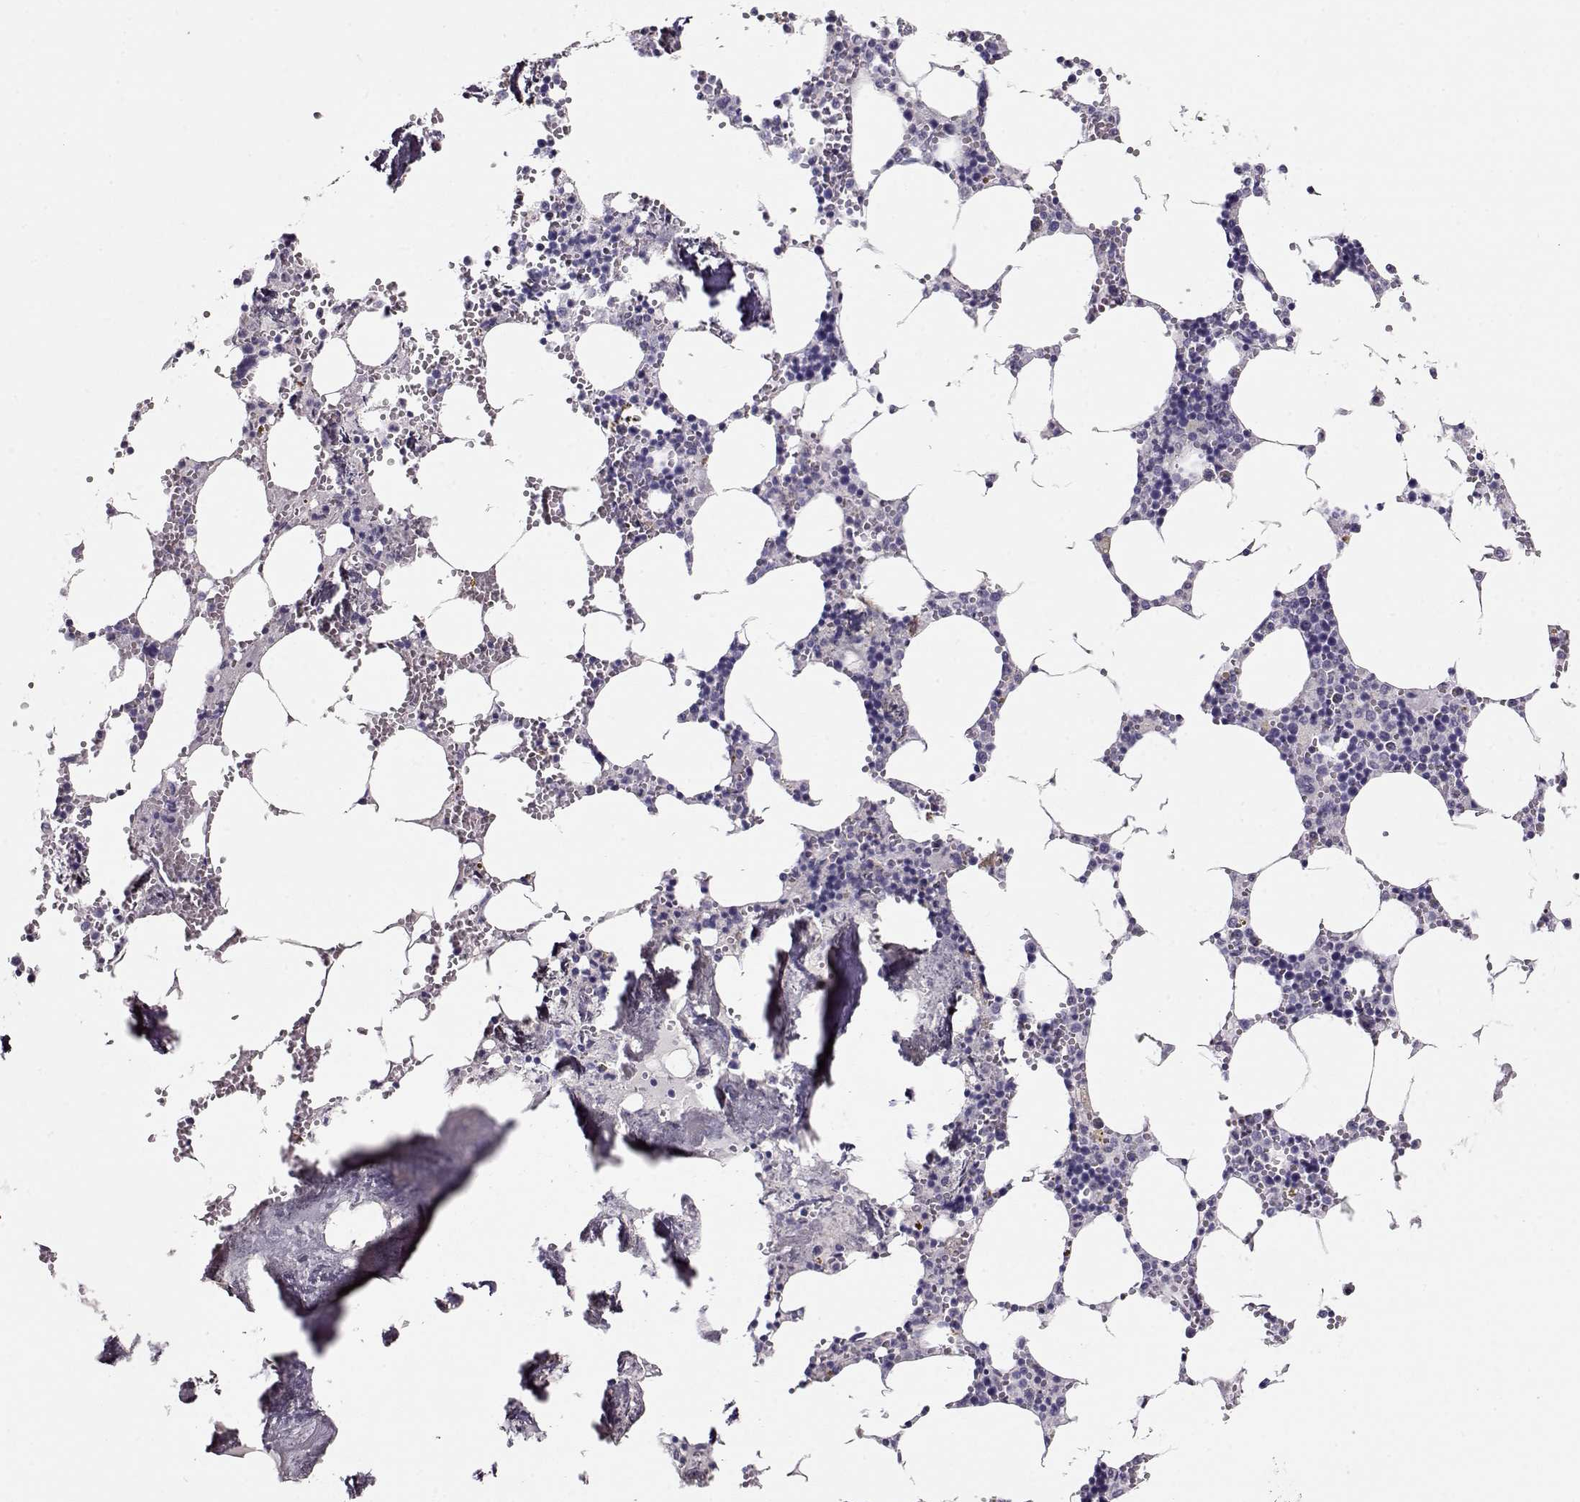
{"staining": {"intensity": "negative", "quantity": "none", "location": "none"}, "tissue": "bone marrow", "cell_type": "Hematopoietic cells", "image_type": "normal", "snomed": [{"axis": "morphology", "description": "Normal tissue, NOS"}, {"axis": "topography", "description": "Bone marrow"}], "caption": "Immunohistochemistry photomicrograph of benign human bone marrow stained for a protein (brown), which demonstrates no positivity in hematopoietic cells.", "gene": "RBM44", "patient": {"sex": "male", "age": 54}}